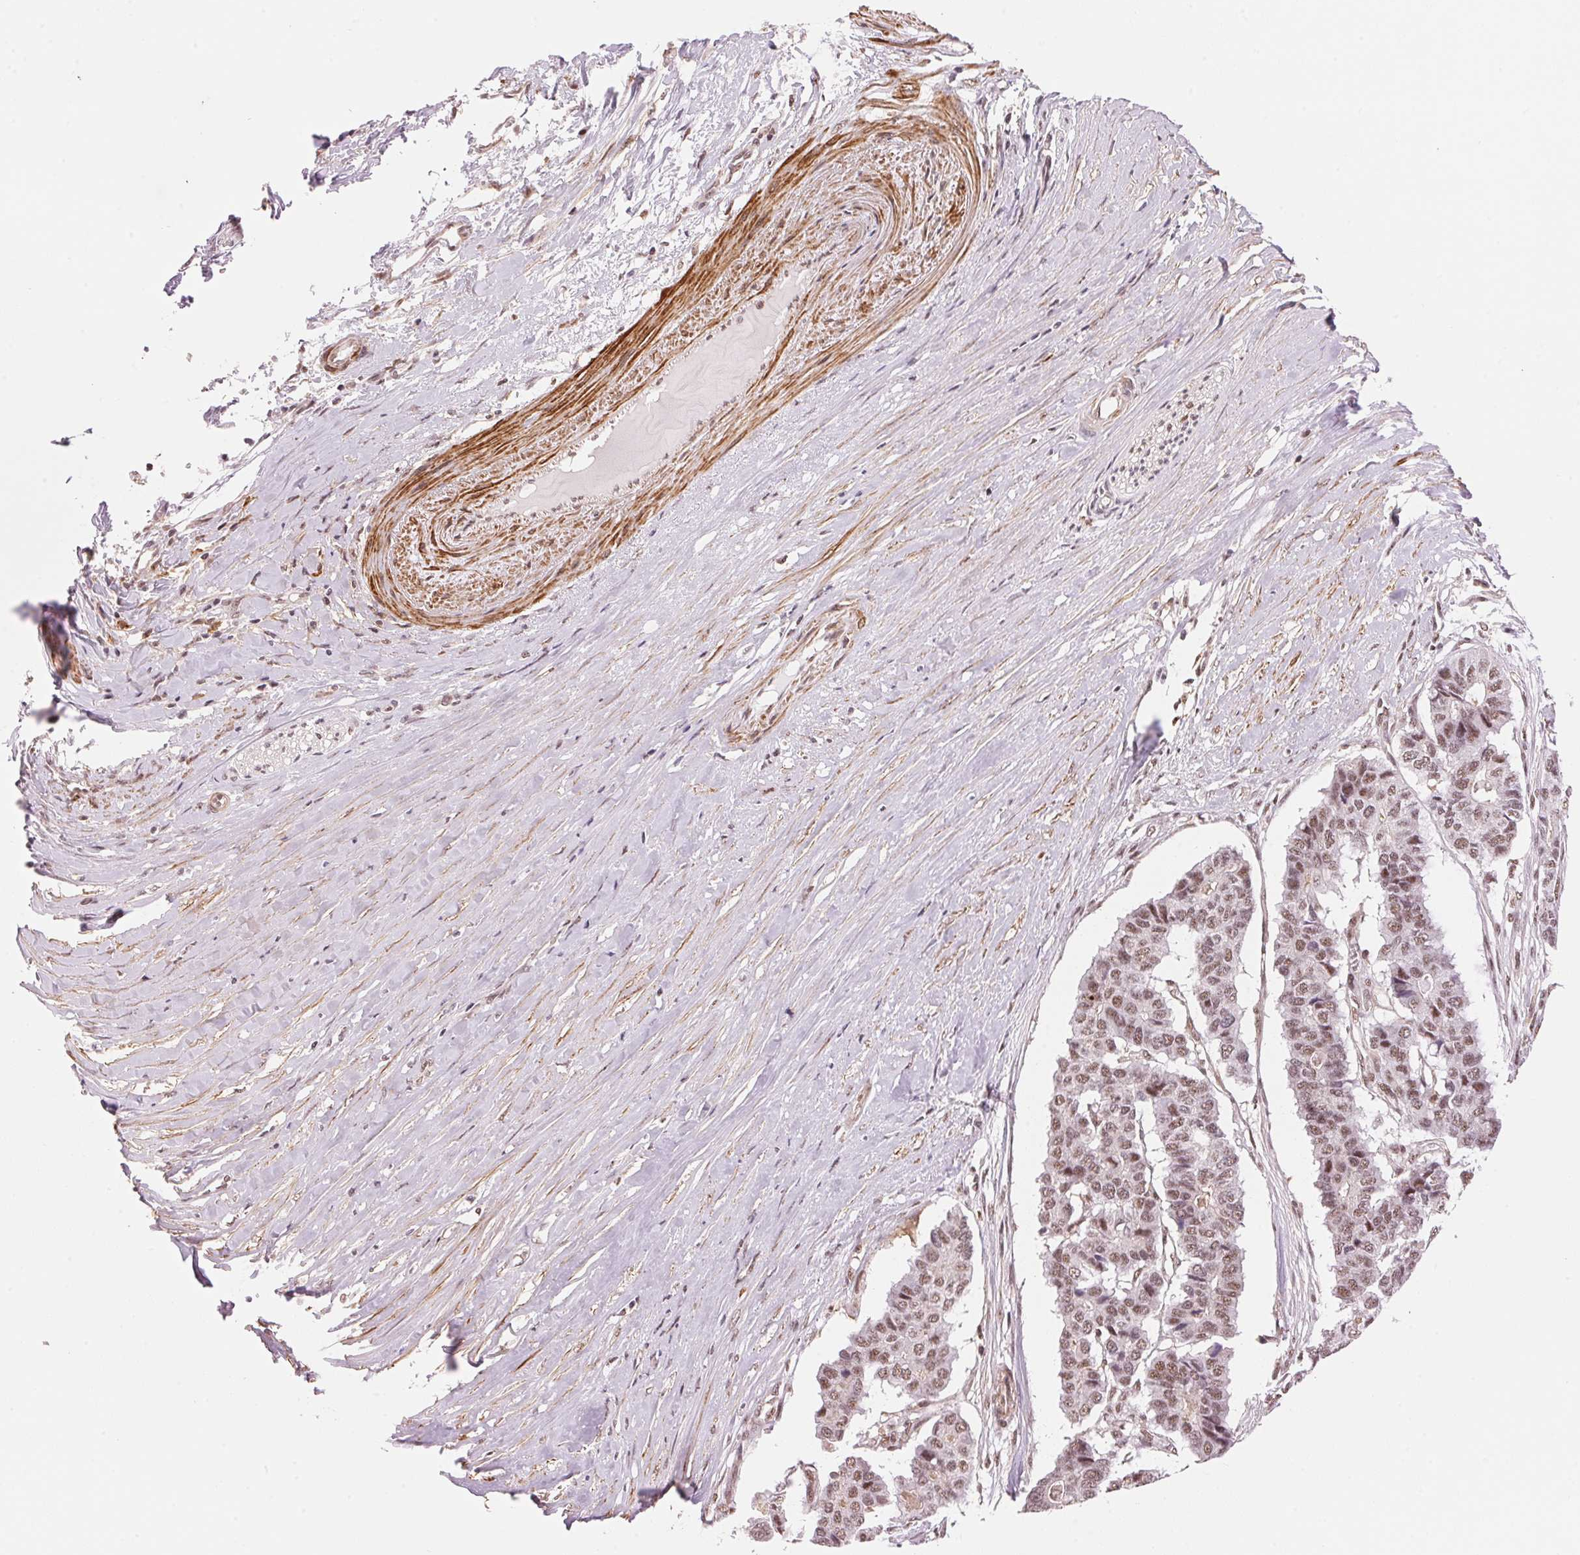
{"staining": {"intensity": "weak", "quantity": "25%-75%", "location": "nuclear"}, "tissue": "pancreatic cancer", "cell_type": "Tumor cells", "image_type": "cancer", "snomed": [{"axis": "morphology", "description": "Adenocarcinoma, NOS"}, {"axis": "topography", "description": "Pancreas"}], "caption": "IHC (DAB (3,3'-diaminobenzidine)) staining of human pancreatic cancer (adenocarcinoma) demonstrates weak nuclear protein staining in about 25%-75% of tumor cells.", "gene": "HNRNPDL", "patient": {"sex": "male", "age": 50}}